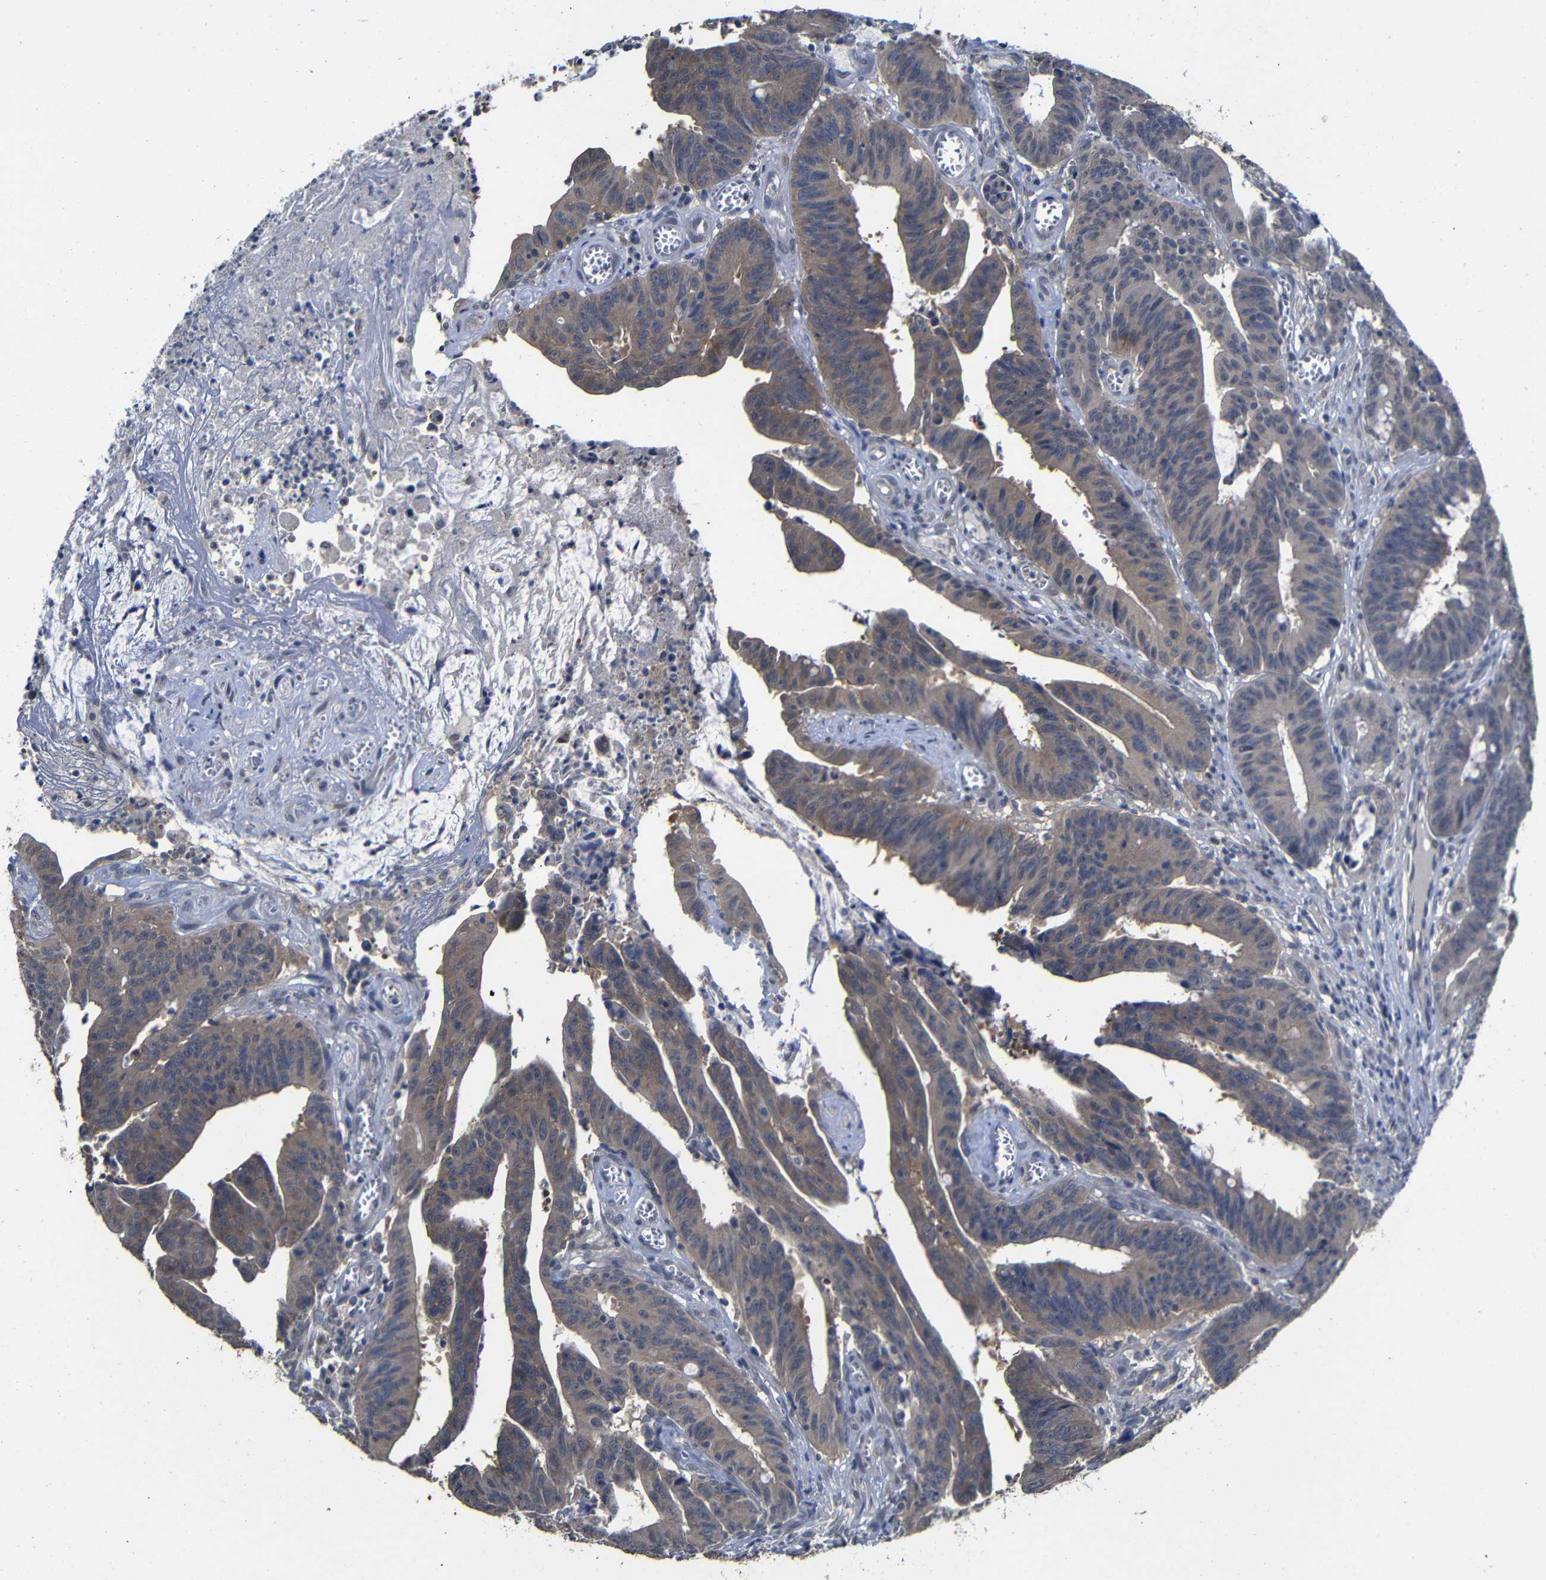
{"staining": {"intensity": "weak", "quantity": ">75%", "location": "cytoplasmic/membranous"}, "tissue": "colorectal cancer", "cell_type": "Tumor cells", "image_type": "cancer", "snomed": [{"axis": "morphology", "description": "Adenocarcinoma, NOS"}, {"axis": "topography", "description": "Colon"}], "caption": "Weak cytoplasmic/membranous protein expression is seen in approximately >75% of tumor cells in adenocarcinoma (colorectal).", "gene": "ATG12", "patient": {"sex": "male", "age": 45}}